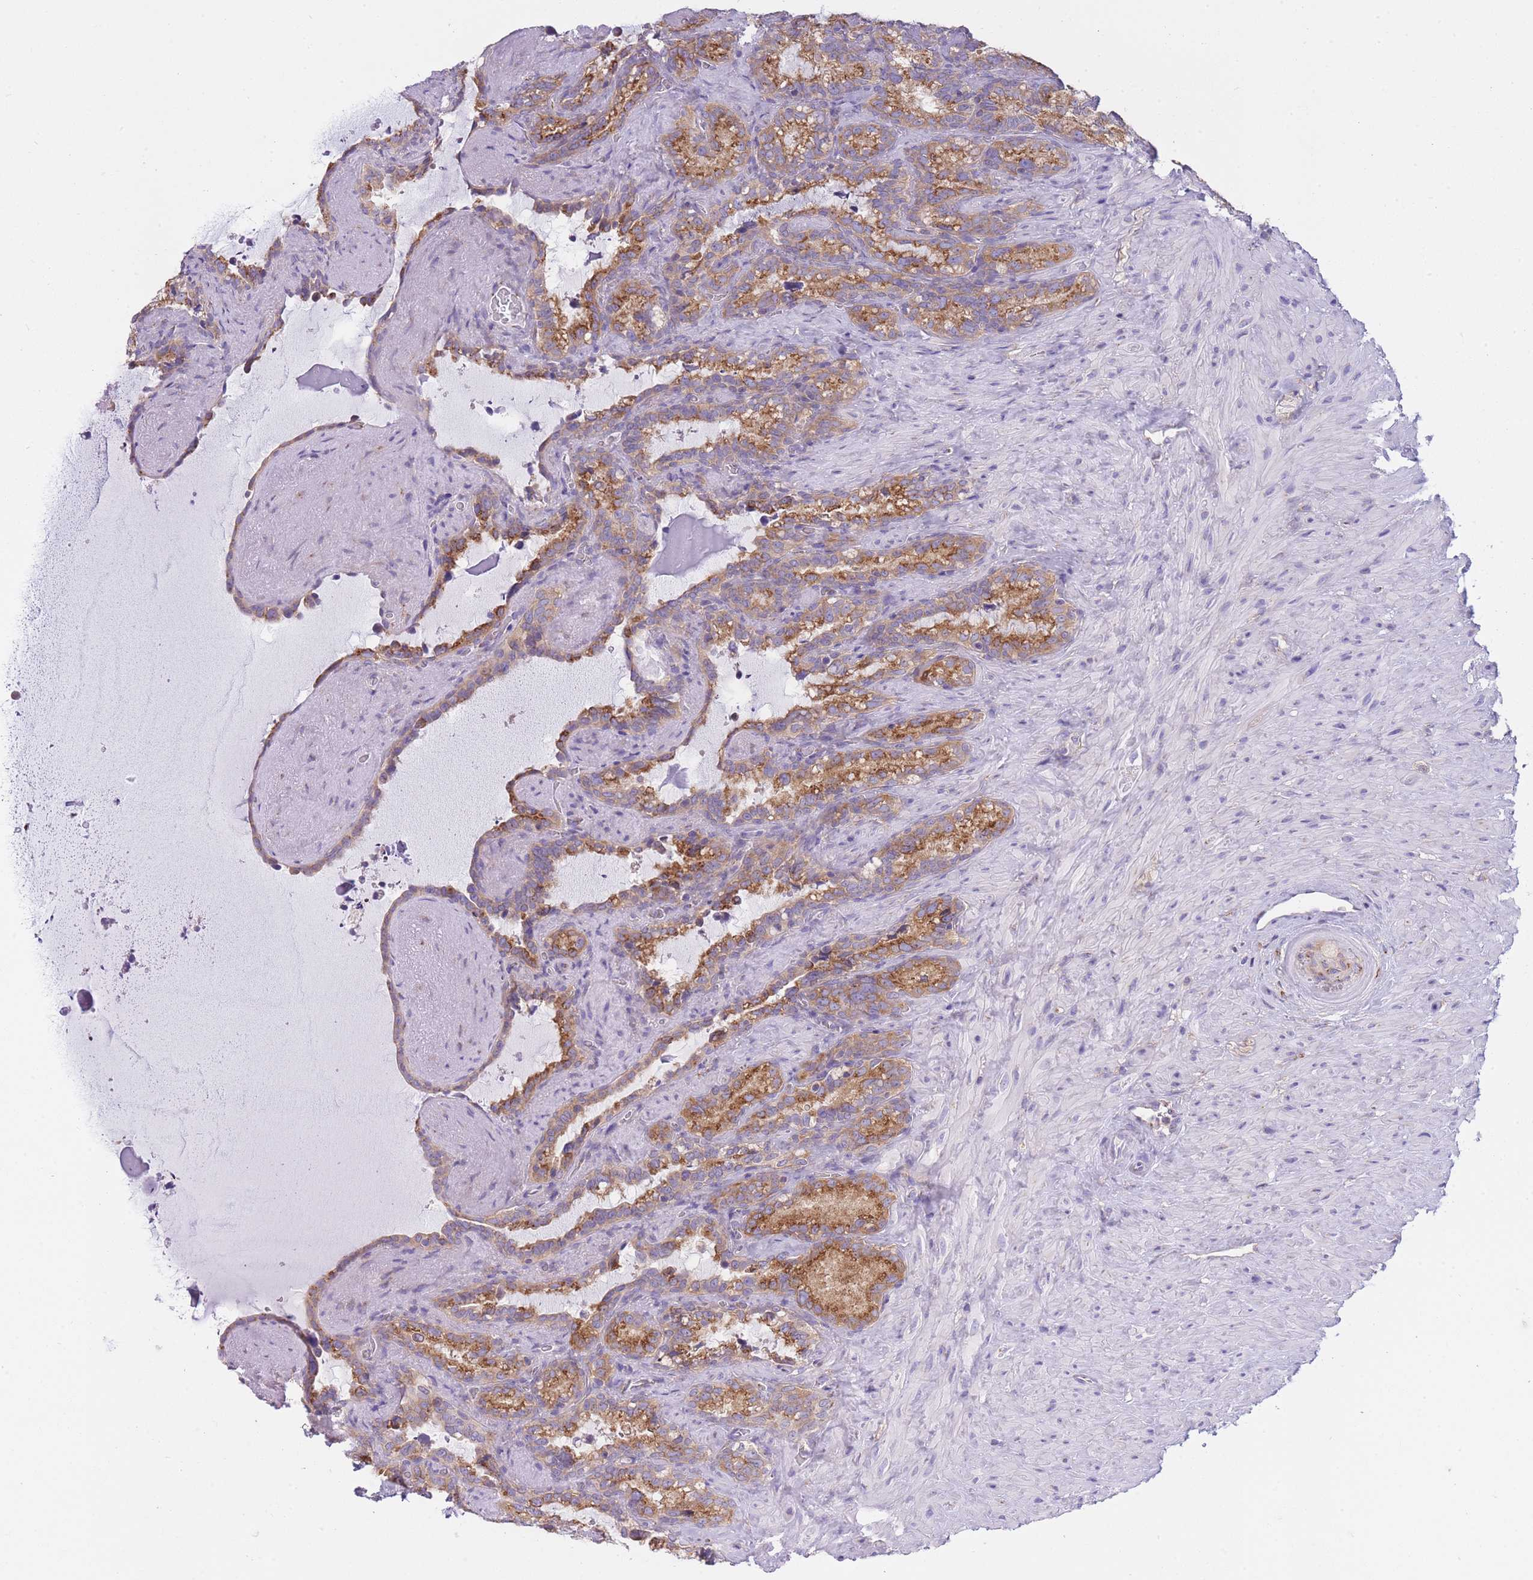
{"staining": {"intensity": "strong", "quantity": ">75%", "location": "cytoplasmic/membranous"}, "tissue": "seminal vesicle", "cell_type": "Glandular cells", "image_type": "normal", "snomed": [{"axis": "morphology", "description": "Normal tissue, NOS"}, {"axis": "topography", "description": "Prostate"}, {"axis": "topography", "description": "Seminal veicle"}], "caption": "This is a photomicrograph of immunohistochemistry (IHC) staining of benign seminal vesicle, which shows strong staining in the cytoplasmic/membranous of glandular cells.", "gene": "COPG1", "patient": {"sex": "male", "age": 58}}